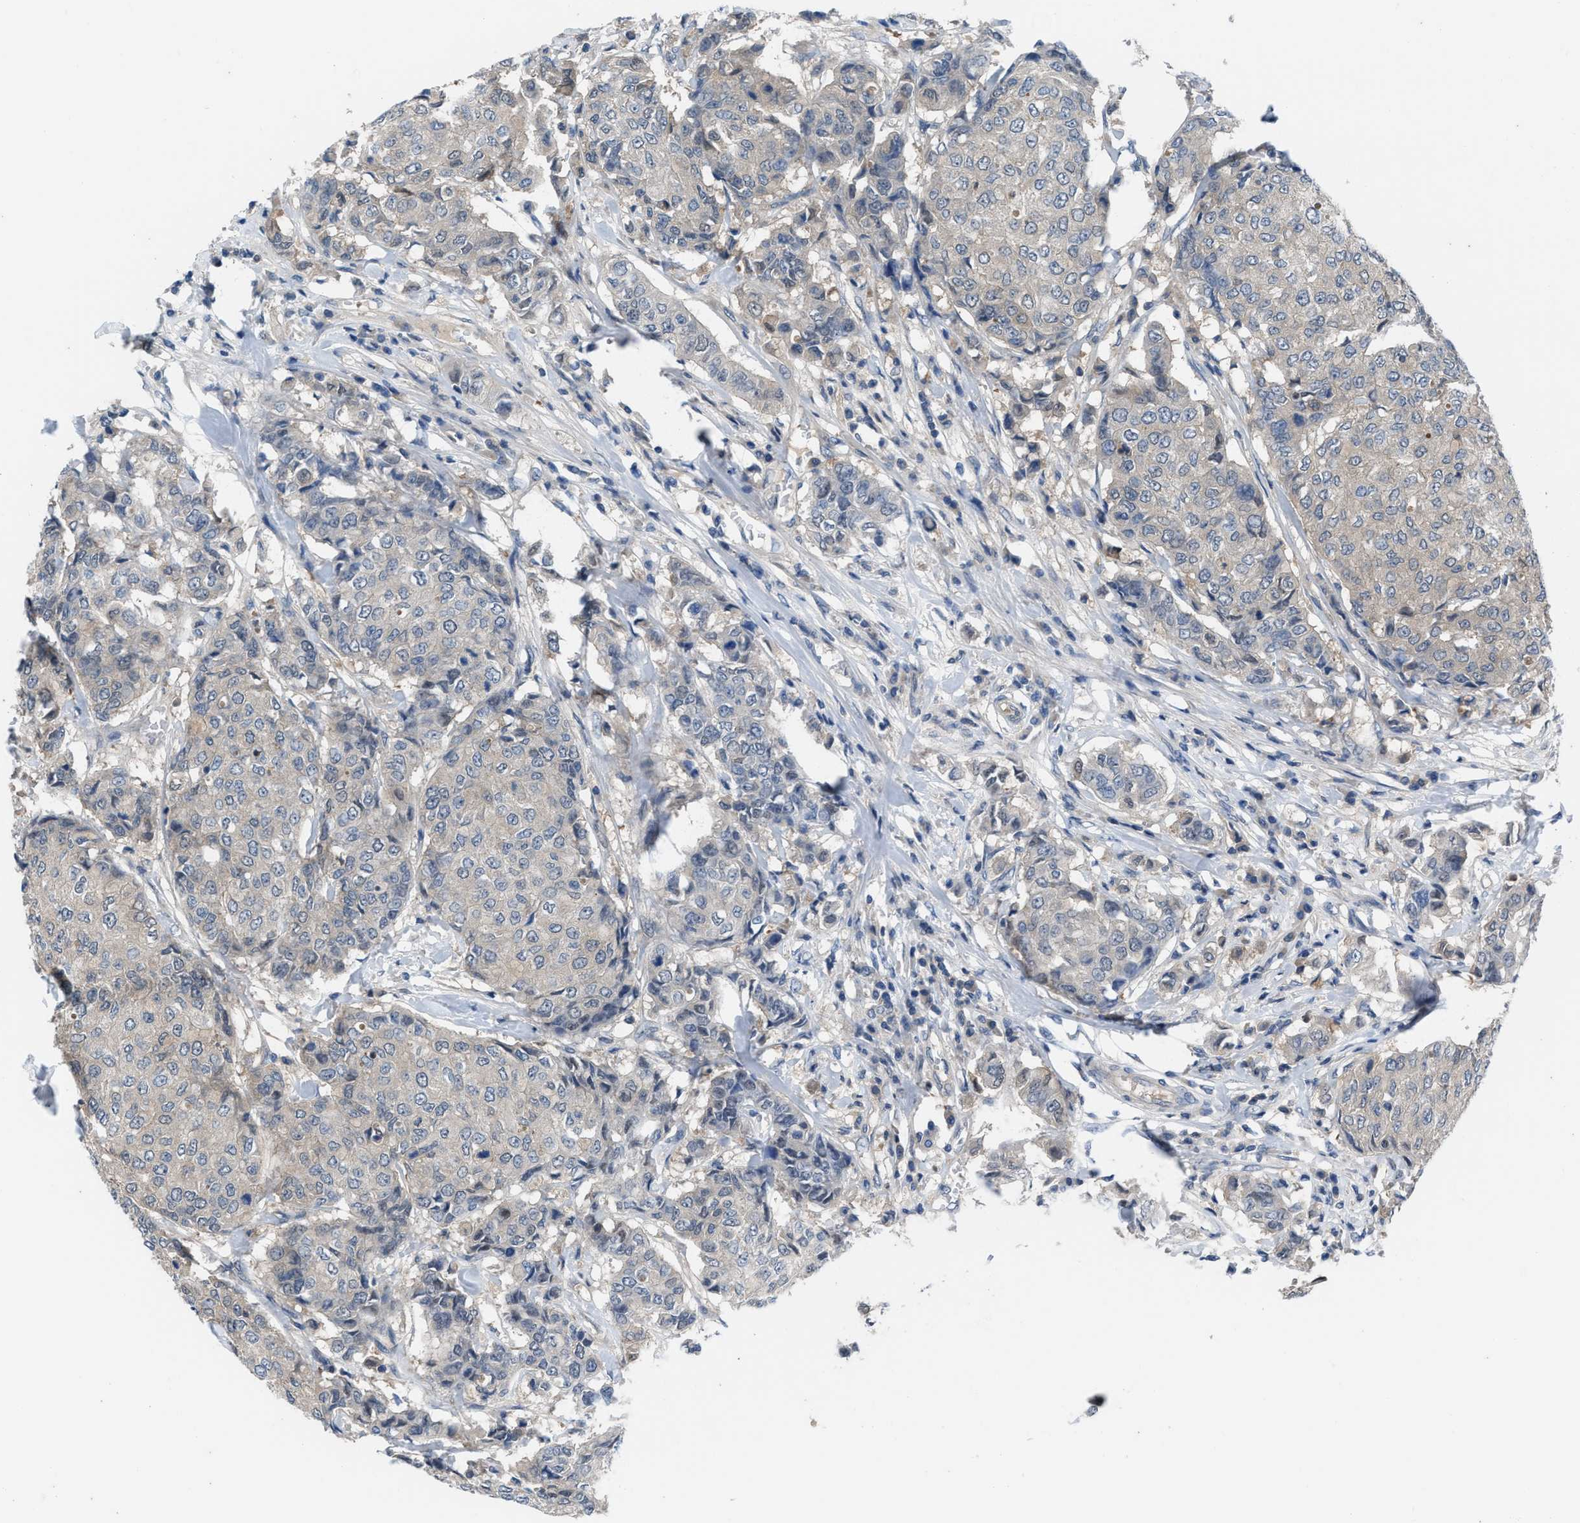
{"staining": {"intensity": "negative", "quantity": "none", "location": "none"}, "tissue": "breast cancer", "cell_type": "Tumor cells", "image_type": "cancer", "snomed": [{"axis": "morphology", "description": "Duct carcinoma"}, {"axis": "topography", "description": "Breast"}], "caption": "Immunohistochemistry (IHC) photomicrograph of neoplastic tissue: breast infiltrating ductal carcinoma stained with DAB exhibits no significant protein staining in tumor cells.", "gene": "NUDT5", "patient": {"sex": "female", "age": 27}}